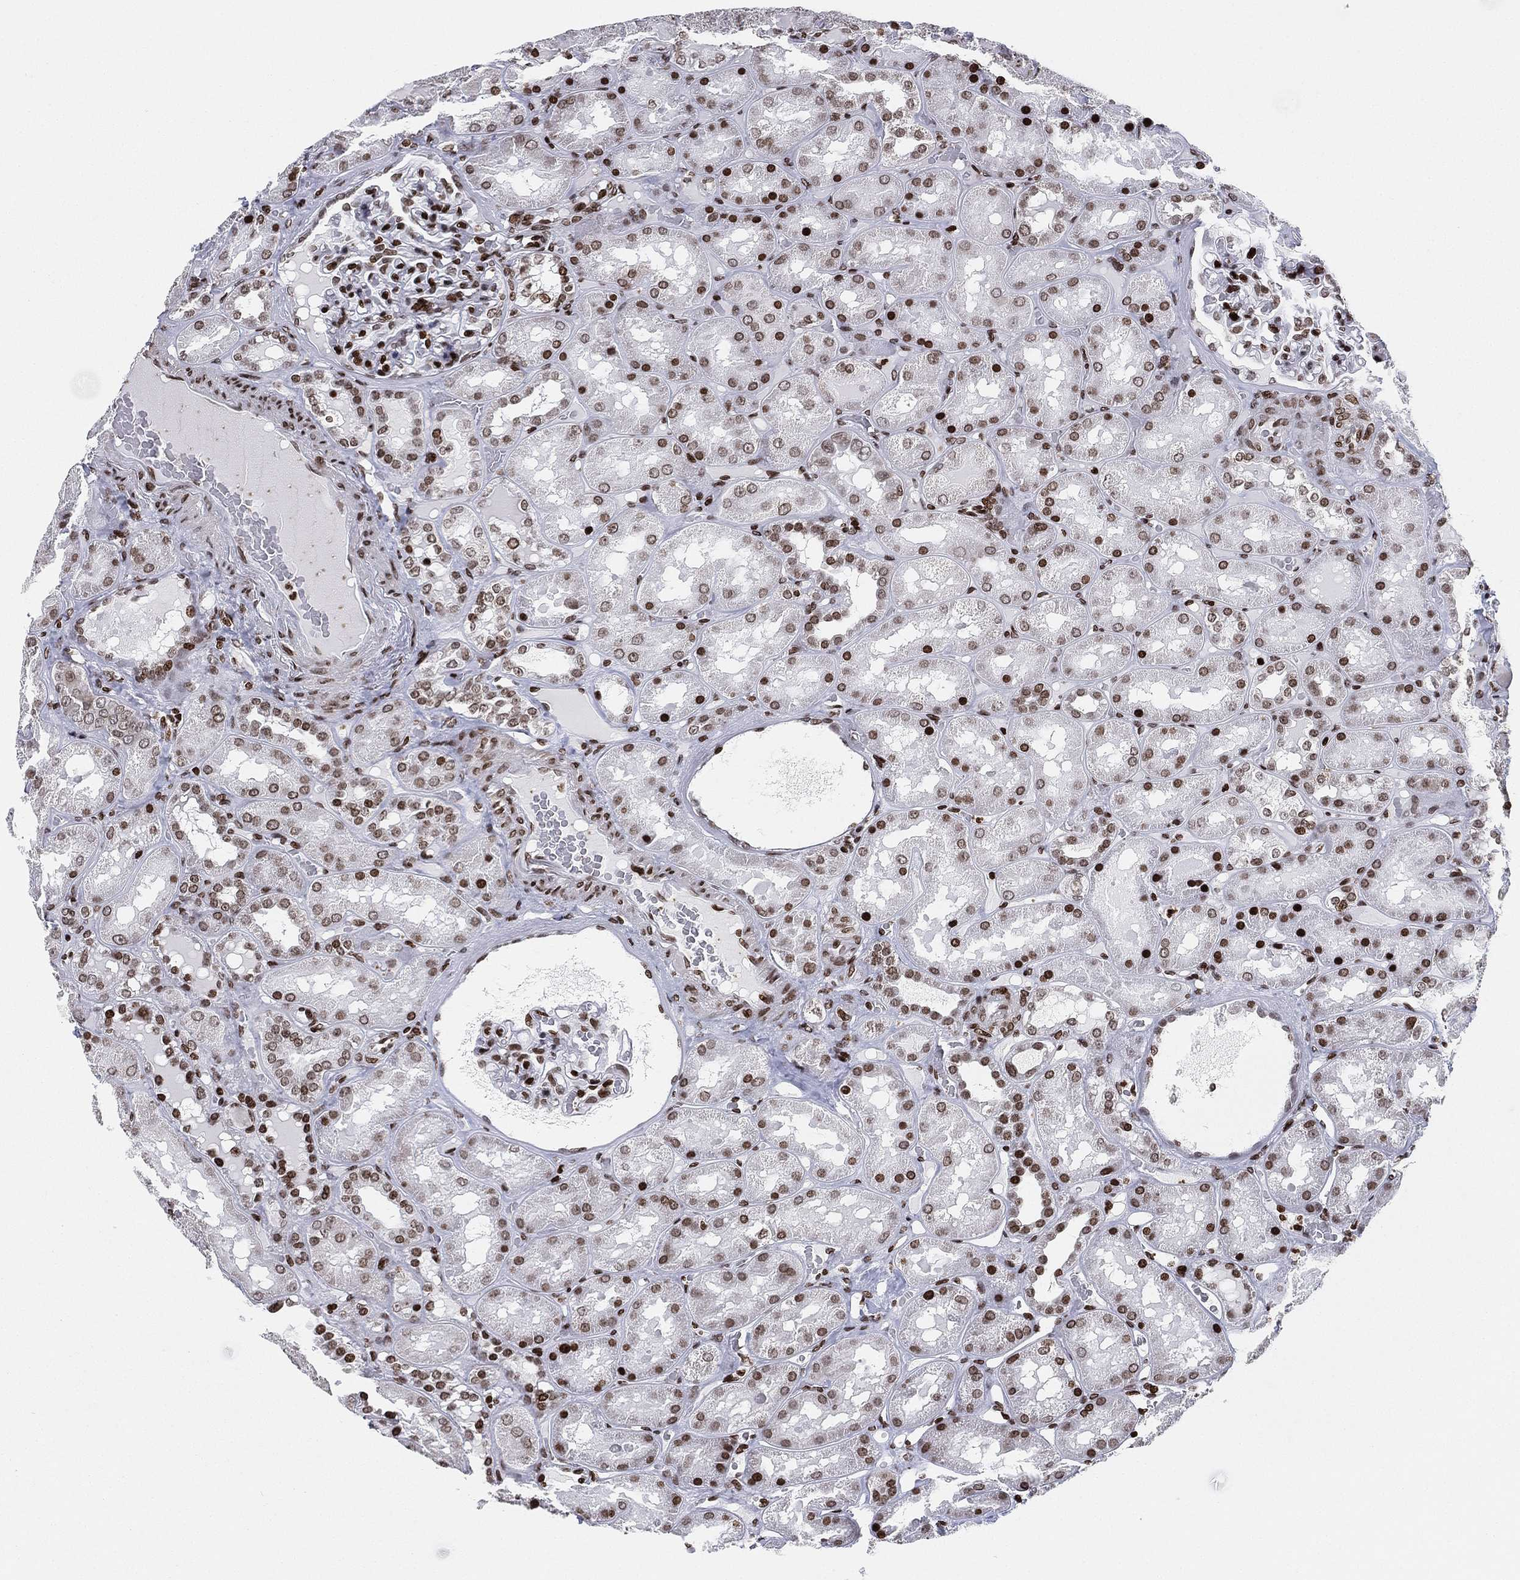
{"staining": {"intensity": "strong", "quantity": "25%-75%", "location": "nuclear"}, "tissue": "kidney", "cell_type": "Cells in glomeruli", "image_type": "normal", "snomed": [{"axis": "morphology", "description": "Normal tissue, NOS"}, {"axis": "topography", "description": "Kidney"}], "caption": "An image showing strong nuclear positivity in about 25%-75% of cells in glomeruli in unremarkable kidney, as visualized by brown immunohistochemical staining.", "gene": "MFSD14A", "patient": {"sex": "male", "age": 73}}